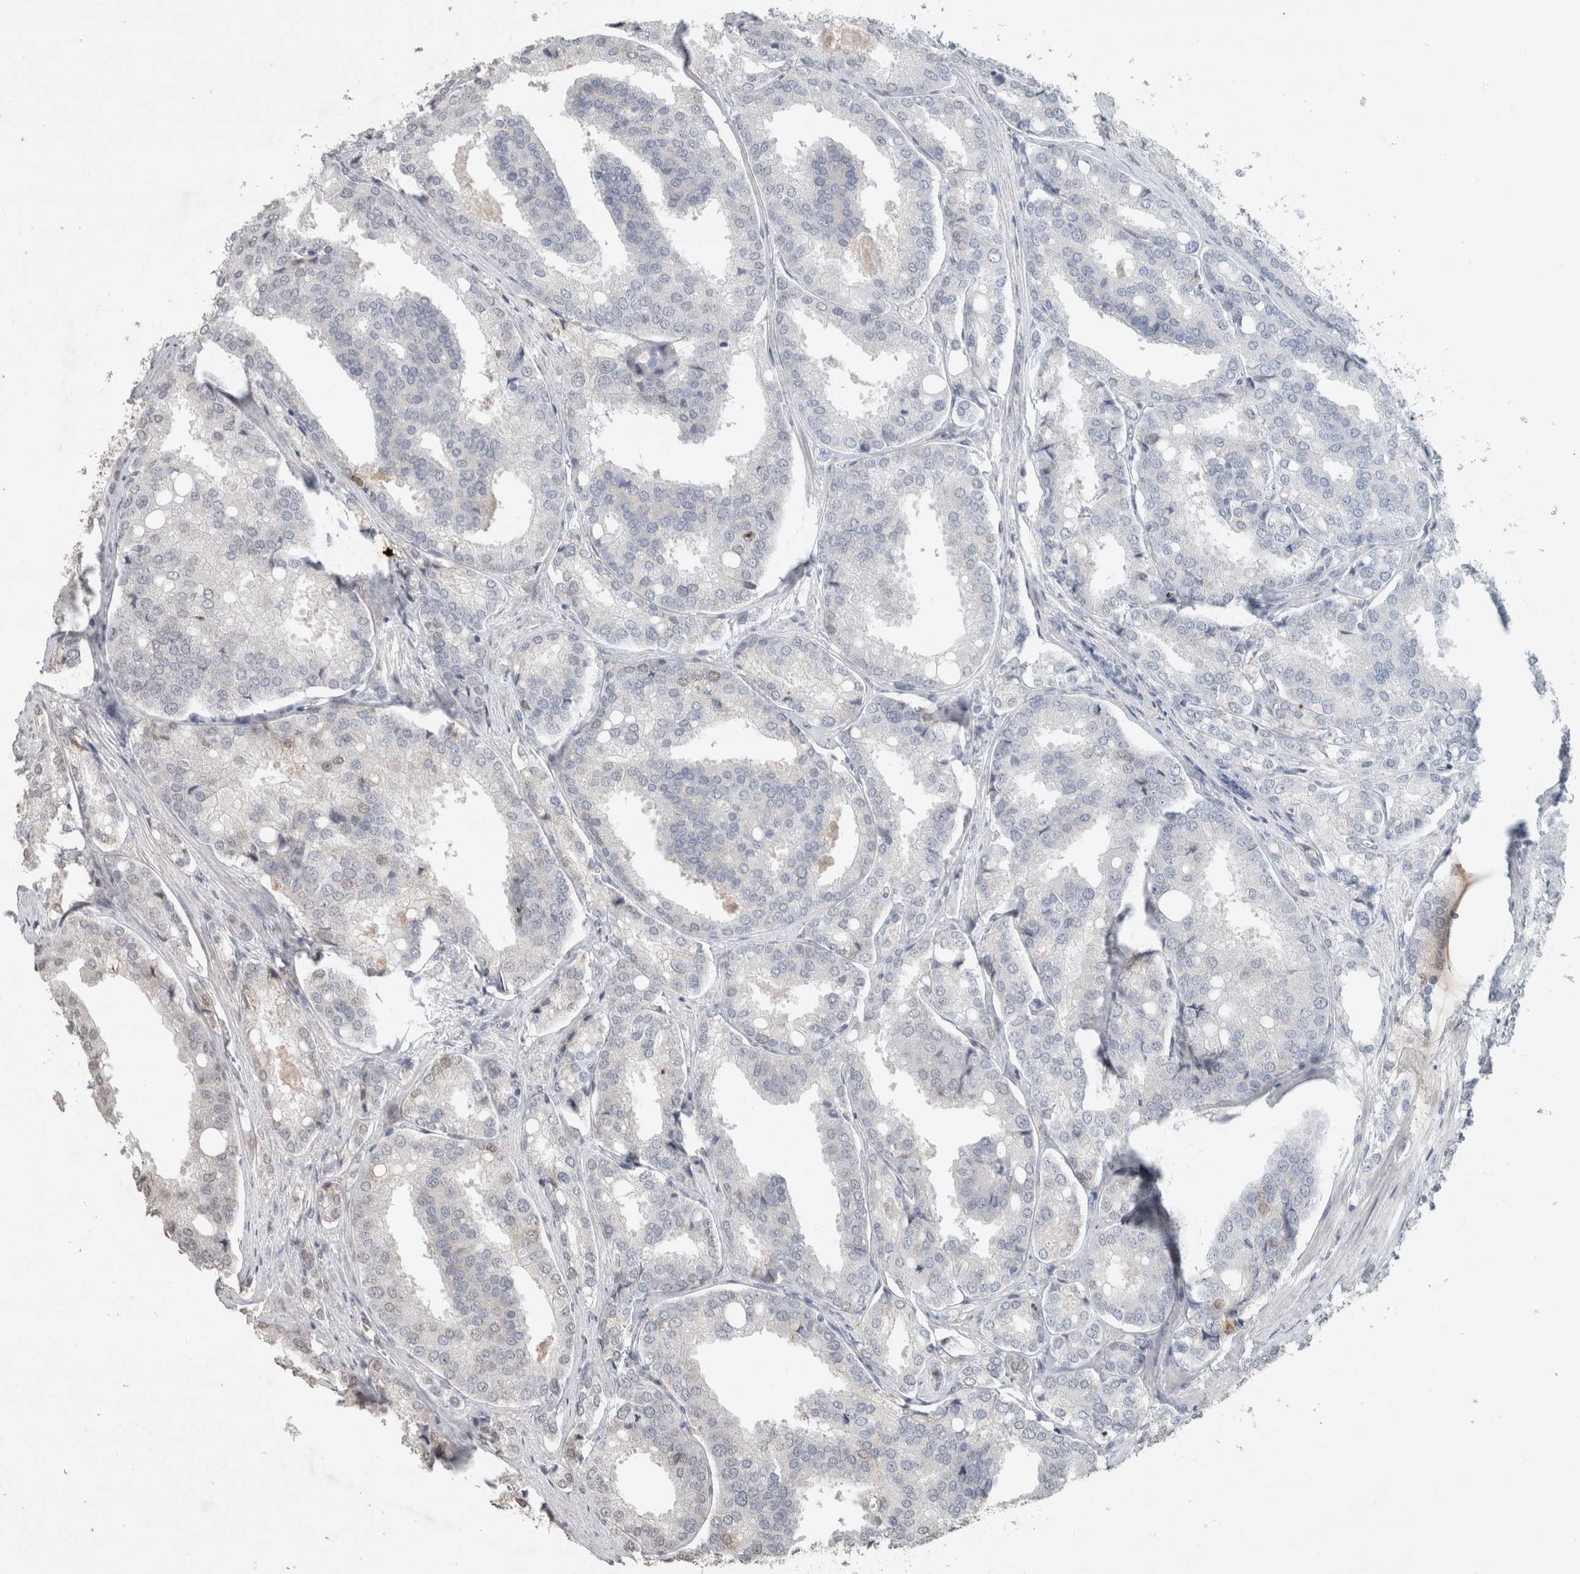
{"staining": {"intensity": "weak", "quantity": "<25%", "location": "nuclear"}, "tissue": "prostate cancer", "cell_type": "Tumor cells", "image_type": "cancer", "snomed": [{"axis": "morphology", "description": "Adenocarcinoma, High grade"}, {"axis": "topography", "description": "Prostate"}], "caption": "Human prostate adenocarcinoma (high-grade) stained for a protein using immunohistochemistry demonstrates no positivity in tumor cells.", "gene": "FAM3A", "patient": {"sex": "male", "age": 50}}